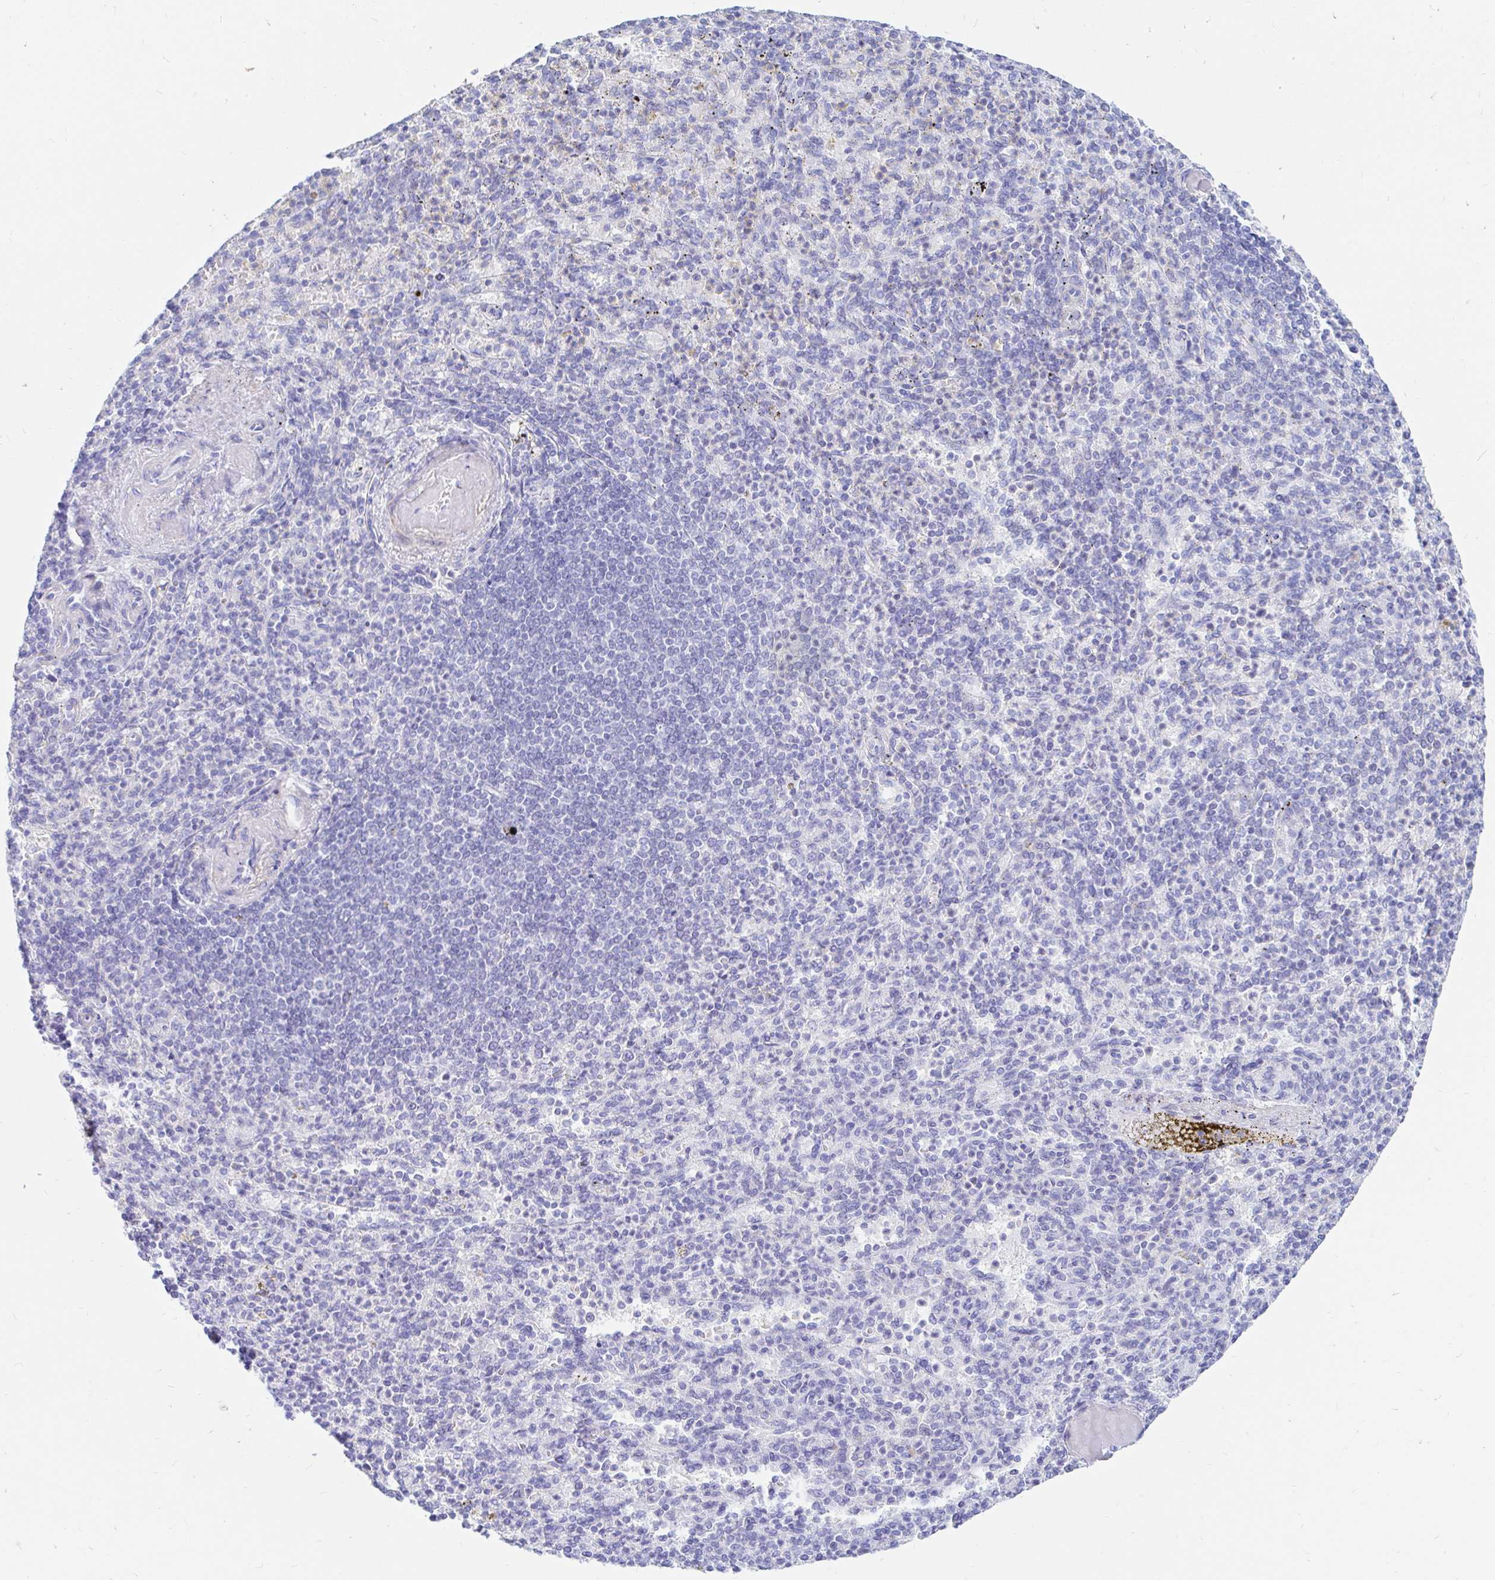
{"staining": {"intensity": "negative", "quantity": "none", "location": "none"}, "tissue": "spleen", "cell_type": "Cells in red pulp", "image_type": "normal", "snomed": [{"axis": "morphology", "description": "Normal tissue, NOS"}, {"axis": "topography", "description": "Spleen"}], "caption": "Immunohistochemistry (IHC) of unremarkable human spleen displays no staining in cells in red pulp. (Stains: DAB IHC with hematoxylin counter stain, Microscopy: brightfield microscopy at high magnification).", "gene": "PPP1R1B", "patient": {"sex": "female", "age": 74}}